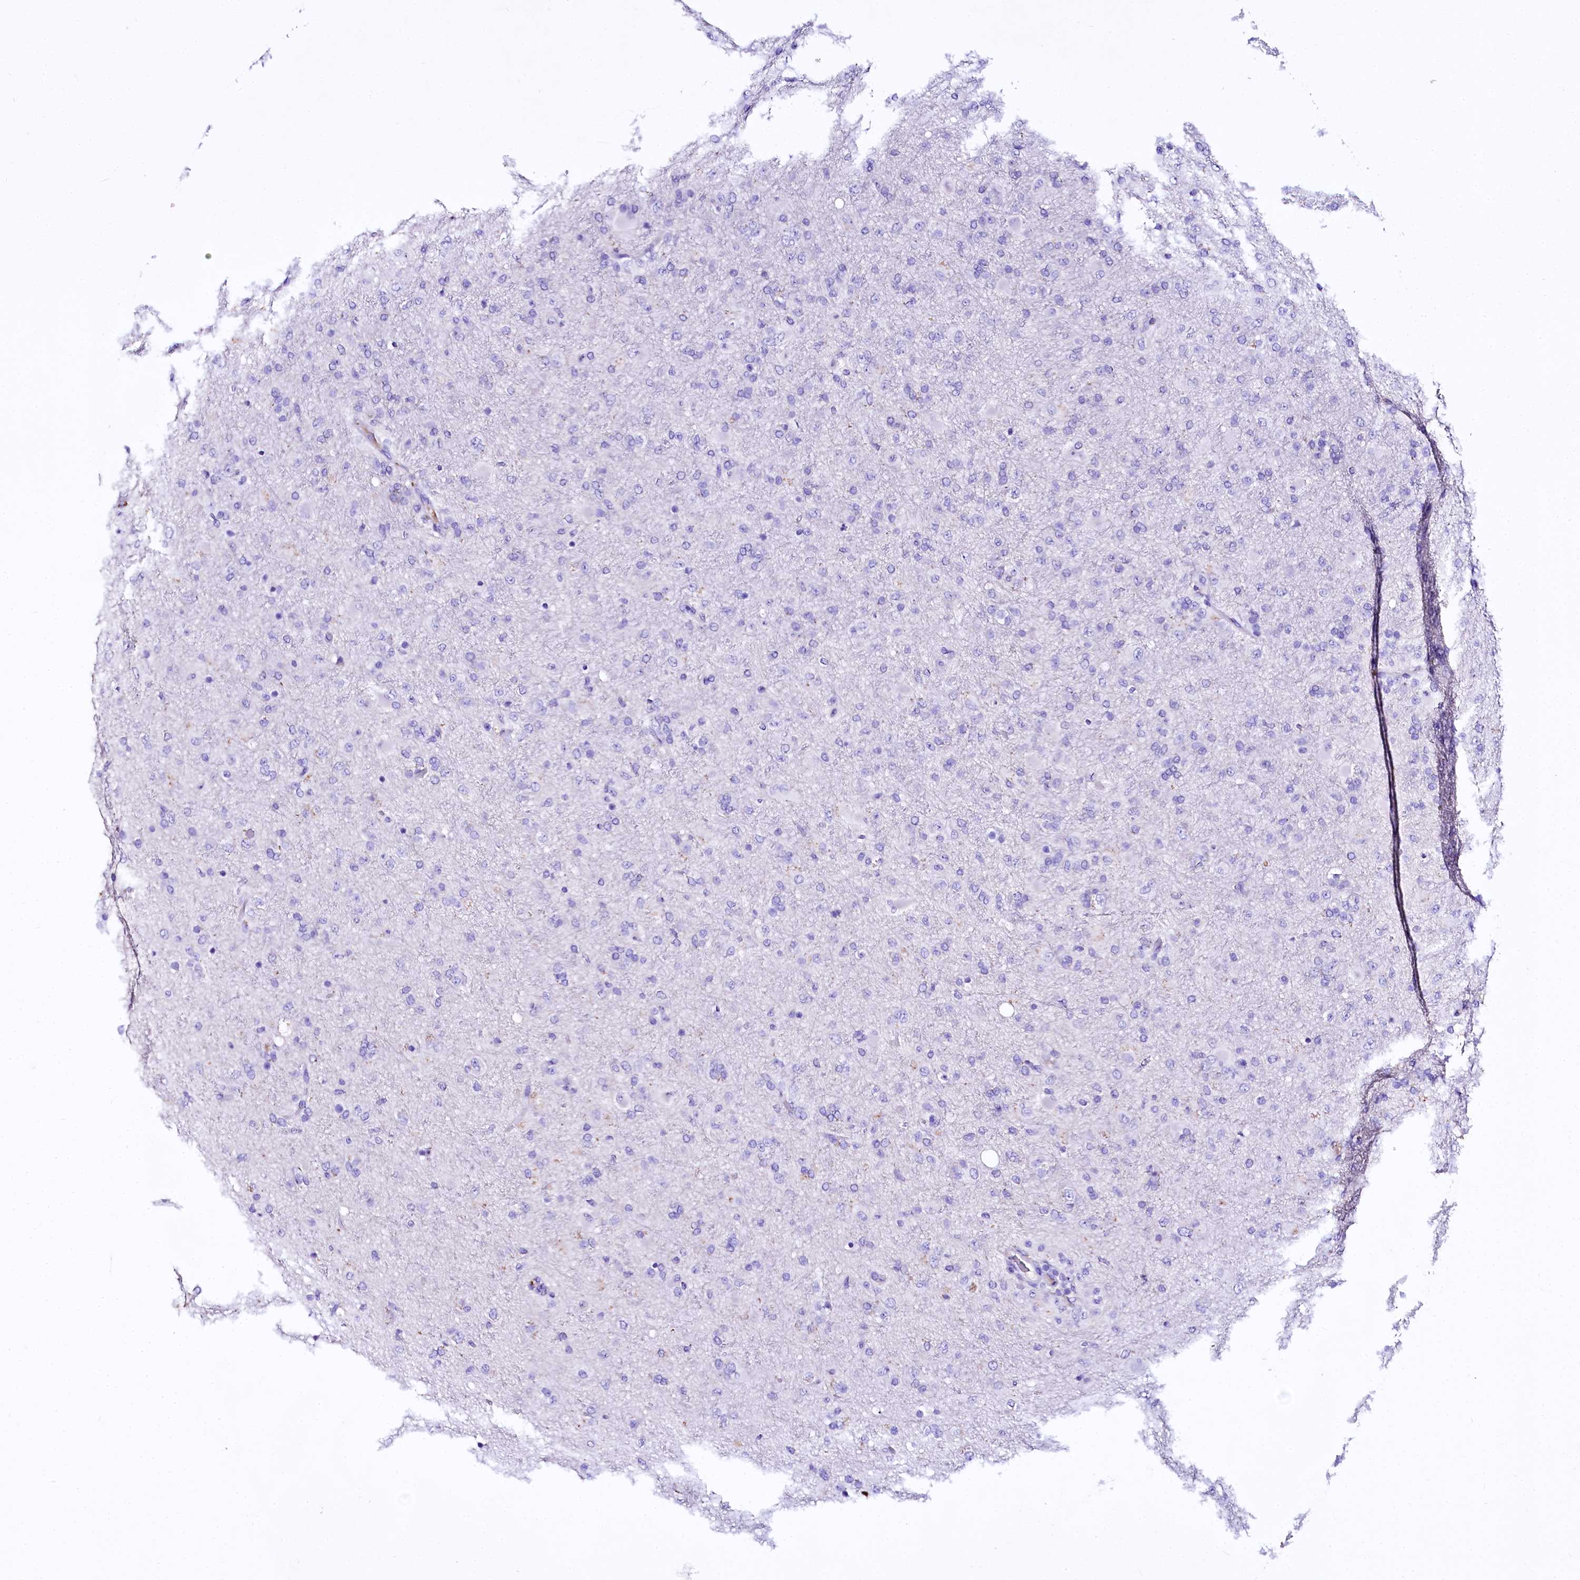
{"staining": {"intensity": "negative", "quantity": "none", "location": "none"}, "tissue": "glioma", "cell_type": "Tumor cells", "image_type": "cancer", "snomed": [{"axis": "morphology", "description": "Glioma, malignant, Low grade"}, {"axis": "topography", "description": "Brain"}], "caption": "A high-resolution photomicrograph shows IHC staining of malignant glioma (low-grade), which reveals no significant staining in tumor cells.", "gene": "A2ML1", "patient": {"sex": "male", "age": 65}}